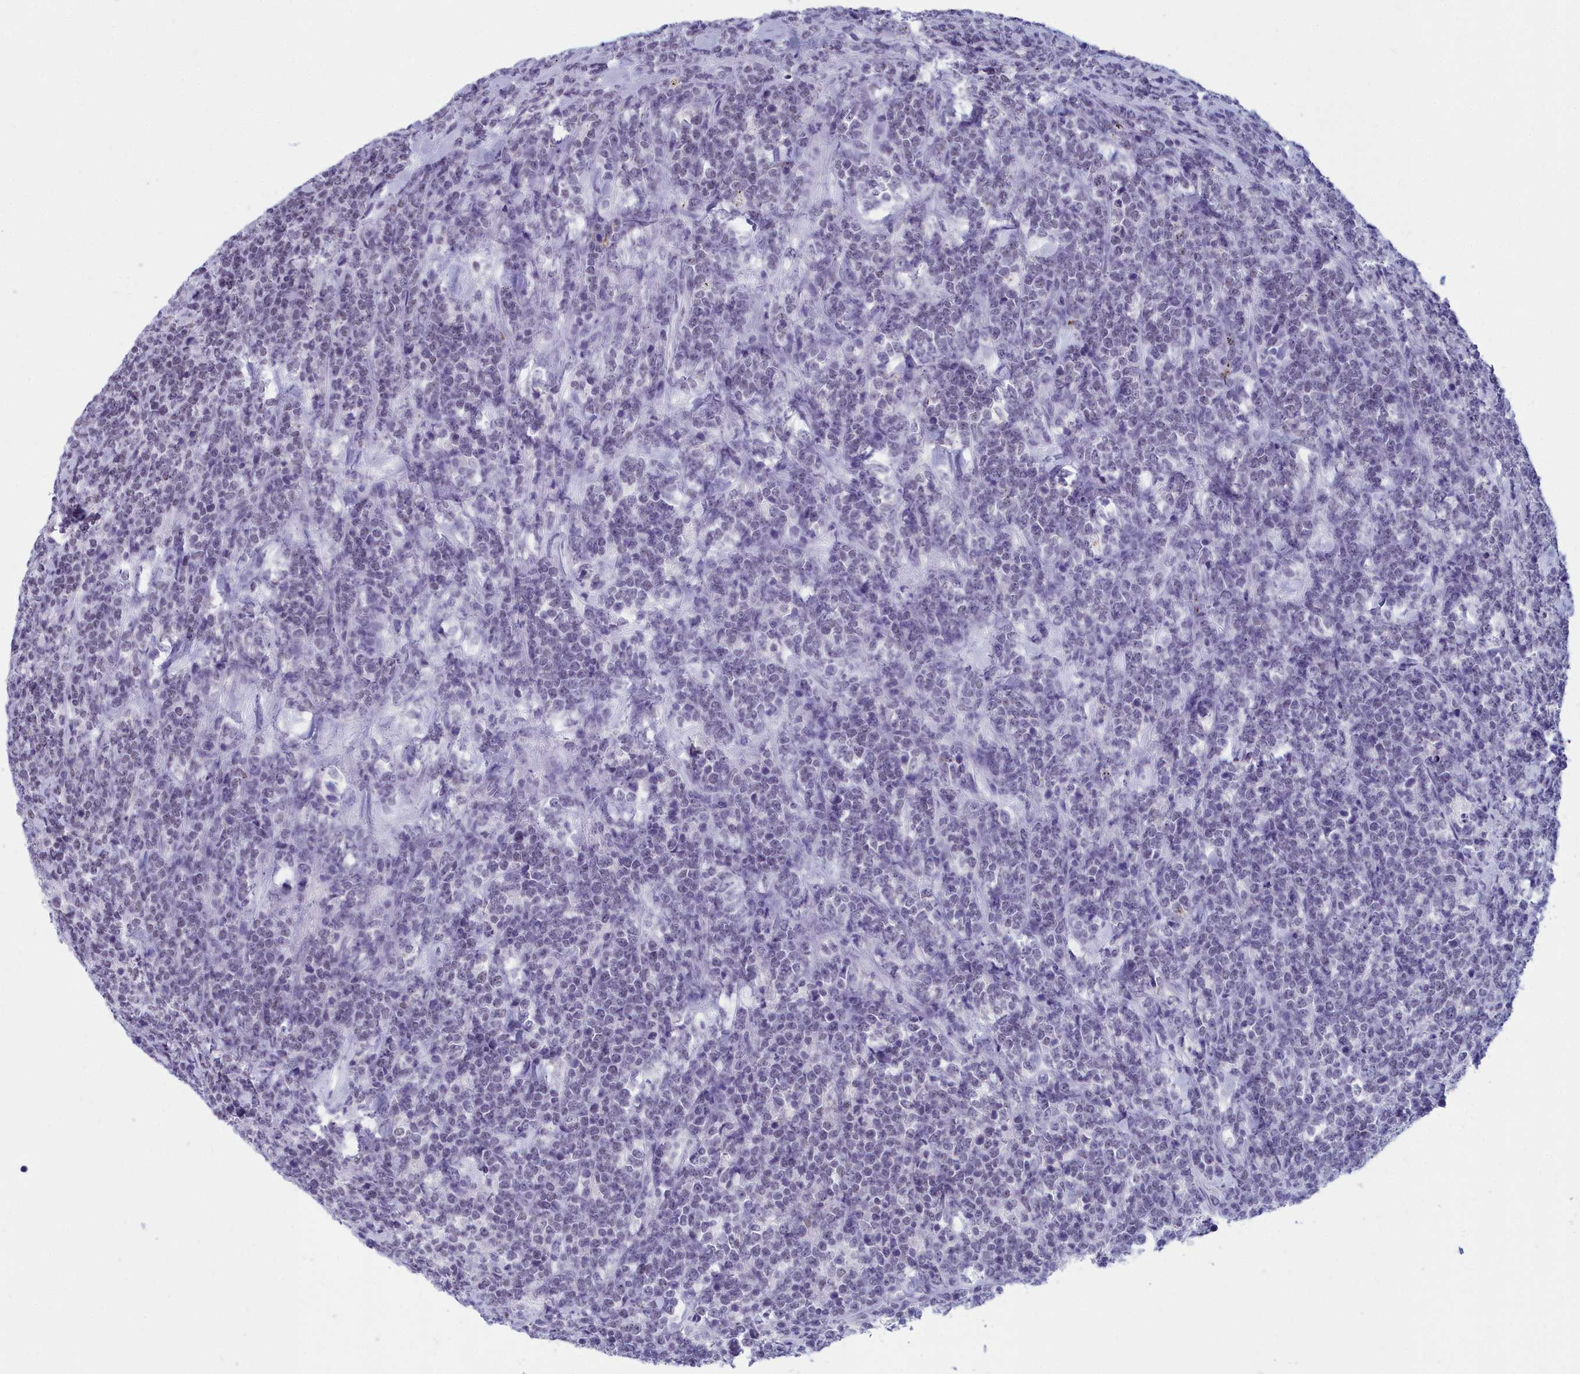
{"staining": {"intensity": "negative", "quantity": "none", "location": "none"}, "tissue": "lymphoma", "cell_type": "Tumor cells", "image_type": "cancer", "snomed": [{"axis": "morphology", "description": "Malignant lymphoma, non-Hodgkin's type, High grade"}, {"axis": "topography", "description": "Small intestine"}], "caption": "Lymphoma was stained to show a protein in brown. There is no significant staining in tumor cells. (DAB IHC visualized using brightfield microscopy, high magnification).", "gene": "CCDC97", "patient": {"sex": "male", "age": 8}}